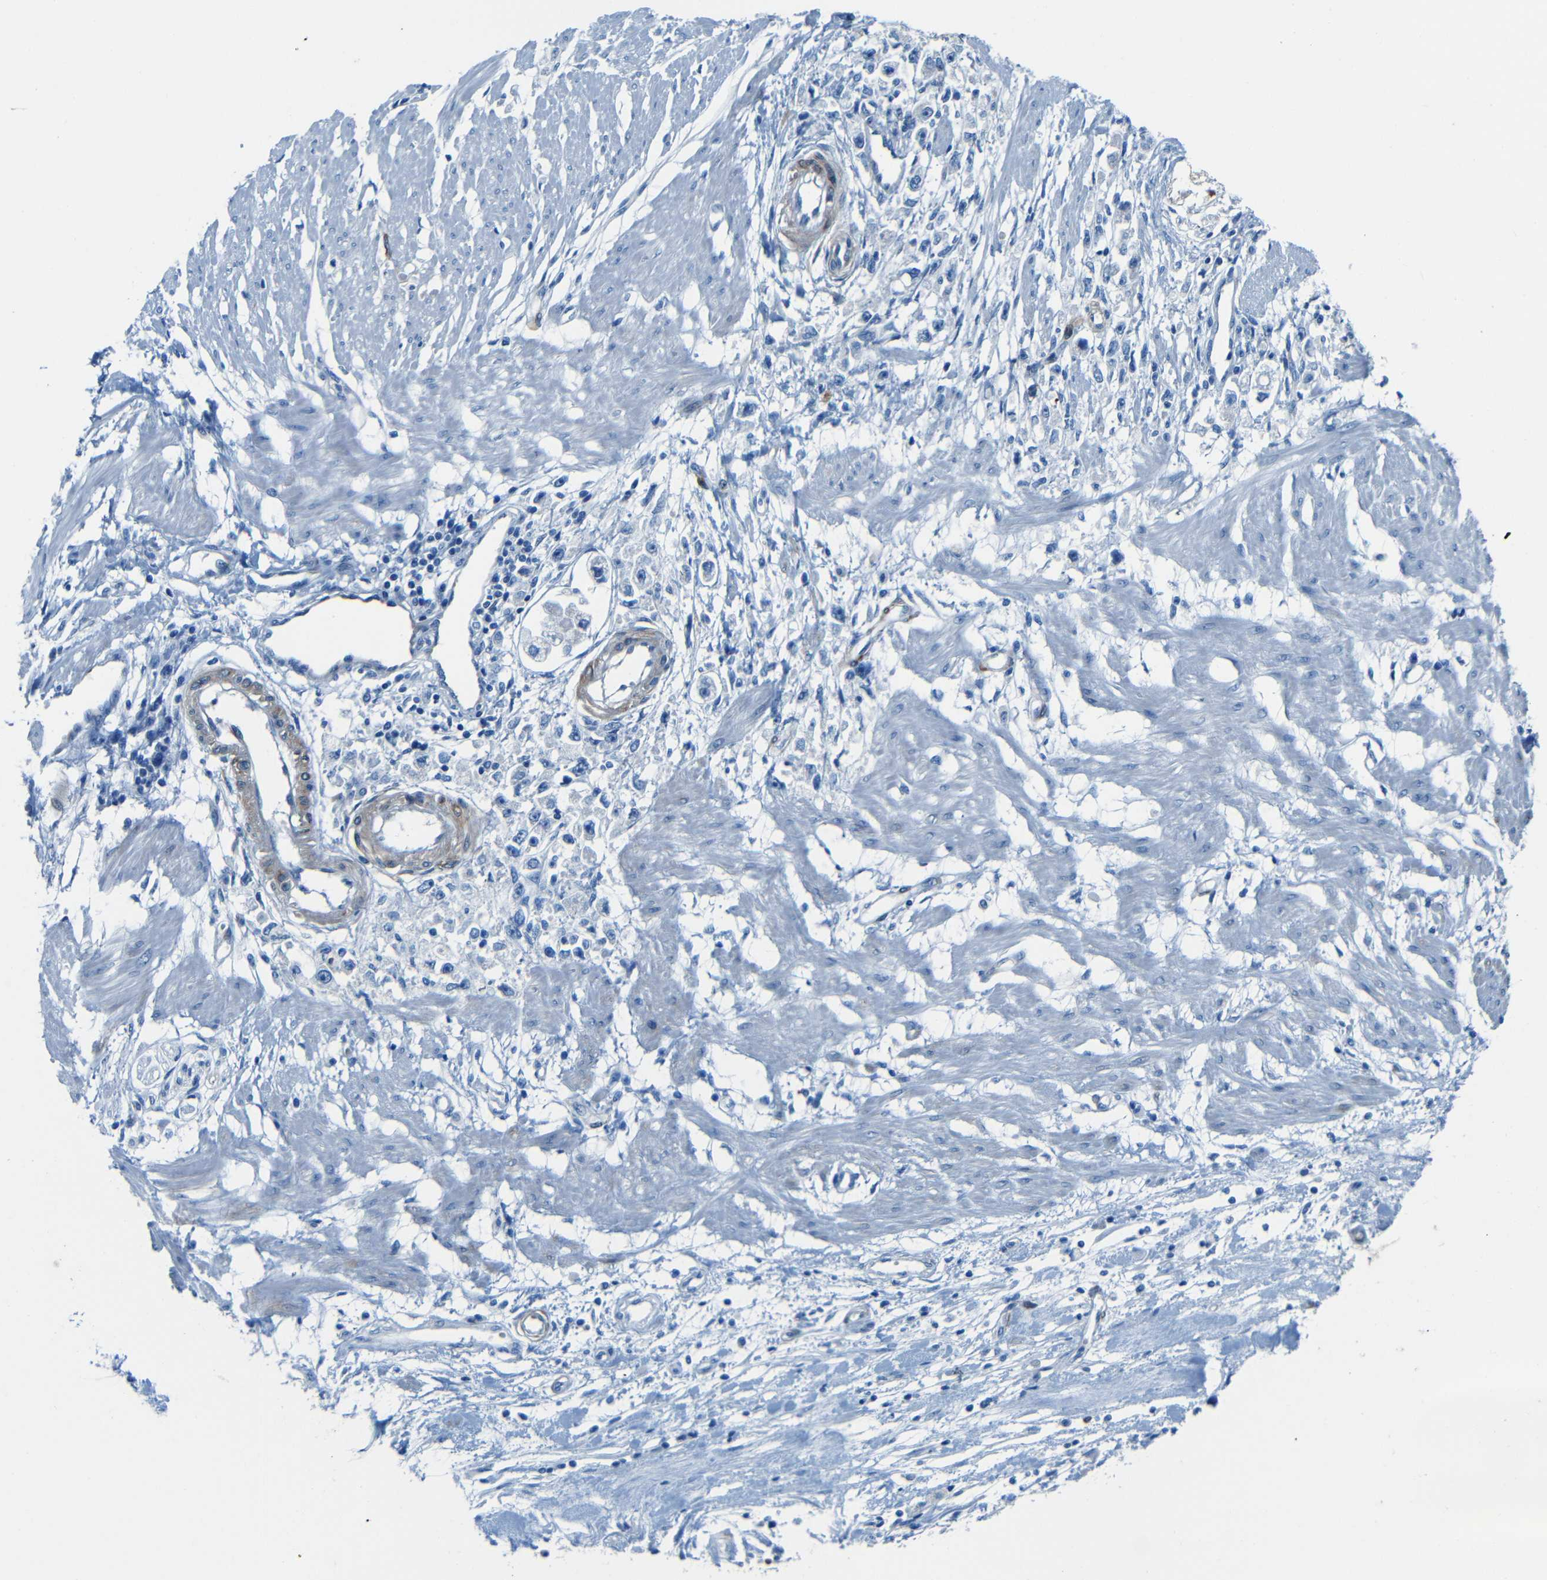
{"staining": {"intensity": "negative", "quantity": "none", "location": "none"}, "tissue": "stomach cancer", "cell_type": "Tumor cells", "image_type": "cancer", "snomed": [{"axis": "morphology", "description": "Adenocarcinoma, NOS"}, {"axis": "topography", "description": "Stomach"}], "caption": "Immunohistochemical staining of stomach cancer (adenocarcinoma) reveals no significant staining in tumor cells.", "gene": "MAP2", "patient": {"sex": "female", "age": 59}}